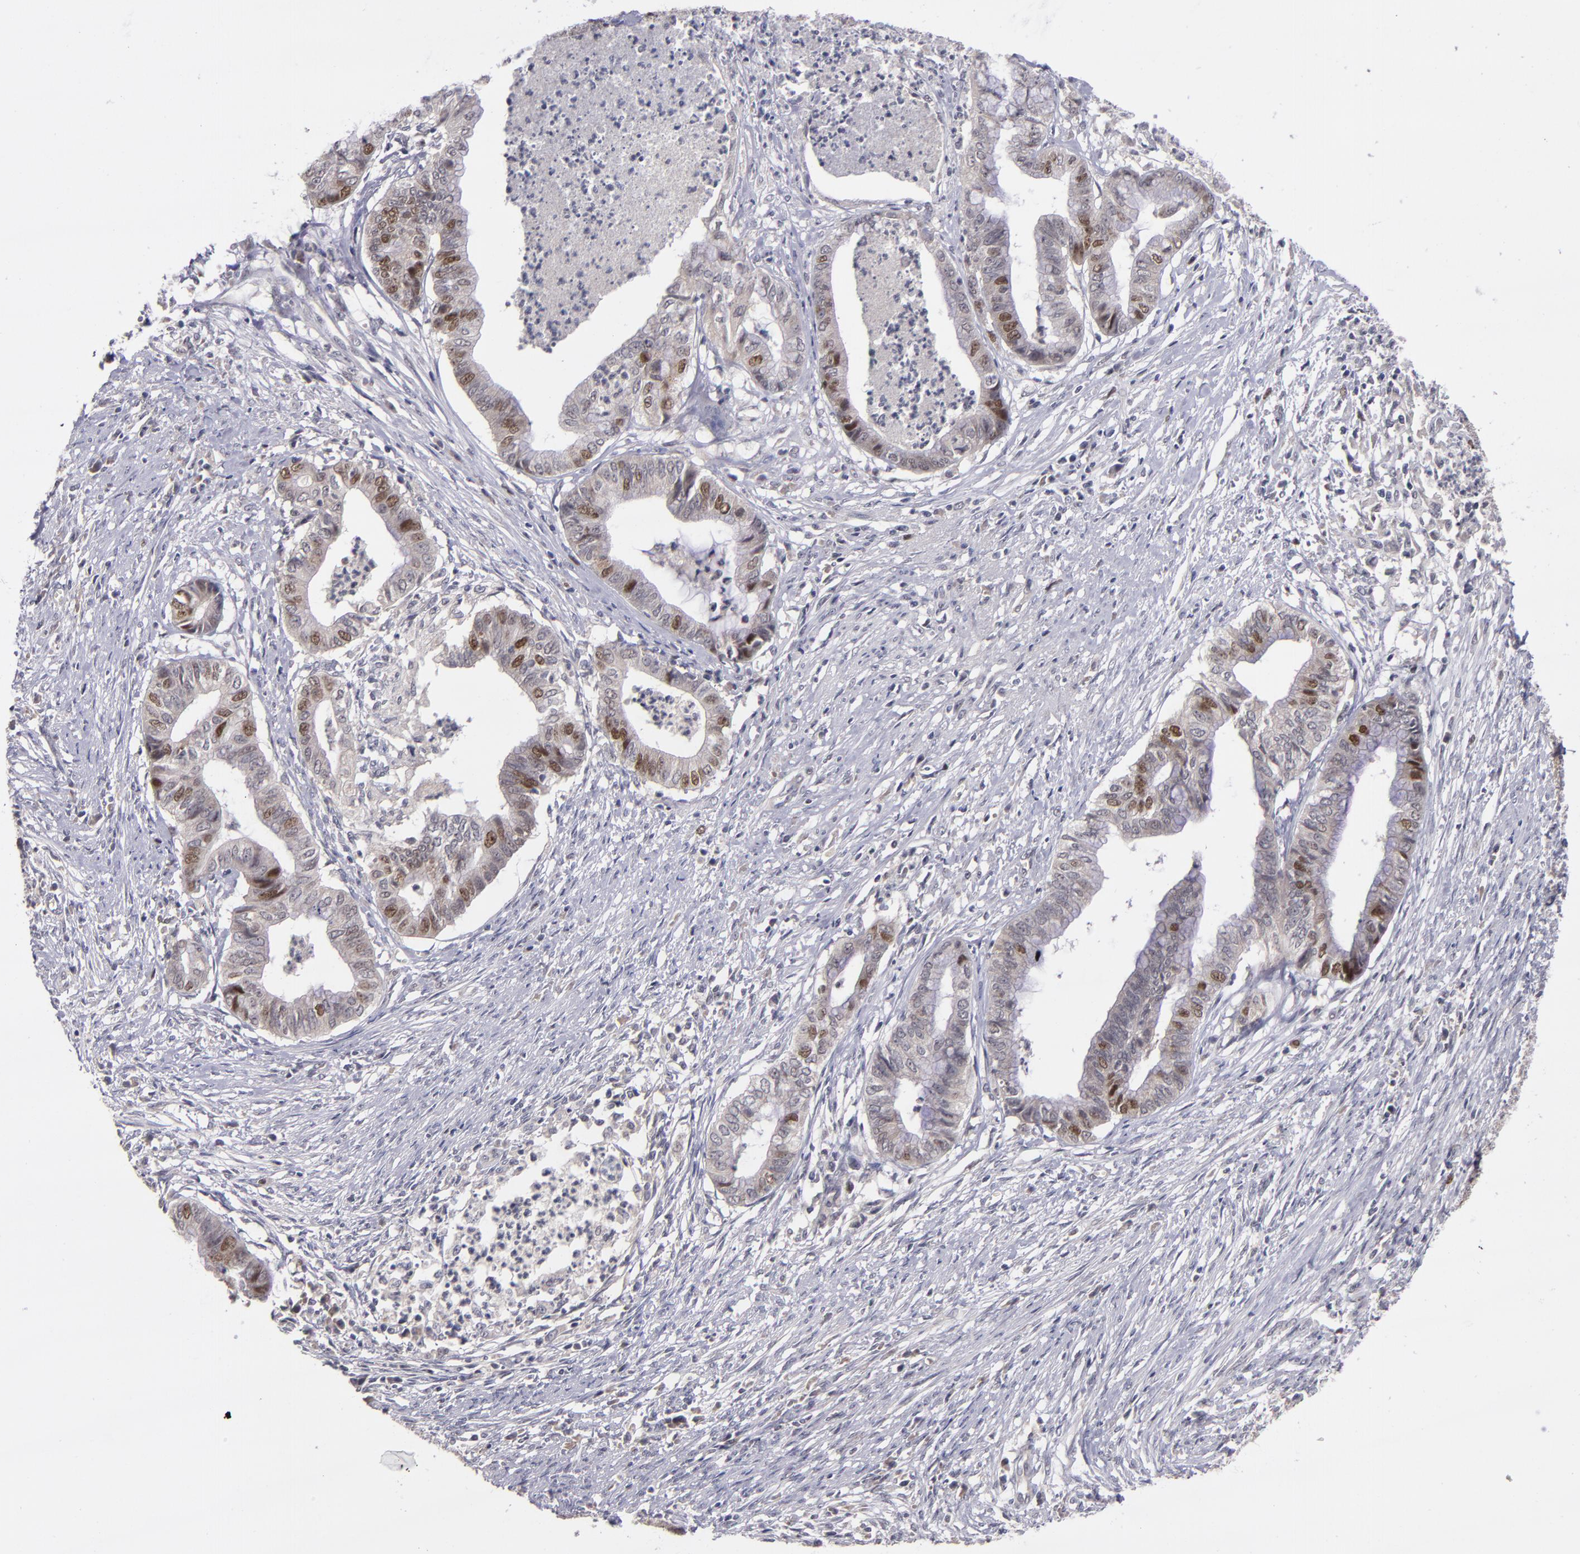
{"staining": {"intensity": "strong", "quantity": "25%-75%", "location": "nuclear"}, "tissue": "endometrial cancer", "cell_type": "Tumor cells", "image_type": "cancer", "snomed": [{"axis": "morphology", "description": "Necrosis, NOS"}, {"axis": "morphology", "description": "Adenocarcinoma, NOS"}, {"axis": "topography", "description": "Endometrium"}], "caption": "Immunohistochemistry (DAB) staining of adenocarcinoma (endometrial) exhibits strong nuclear protein positivity in about 25%-75% of tumor cells.", "gene": "CDC7", "patient": {"sex": "female", "age": 79}}